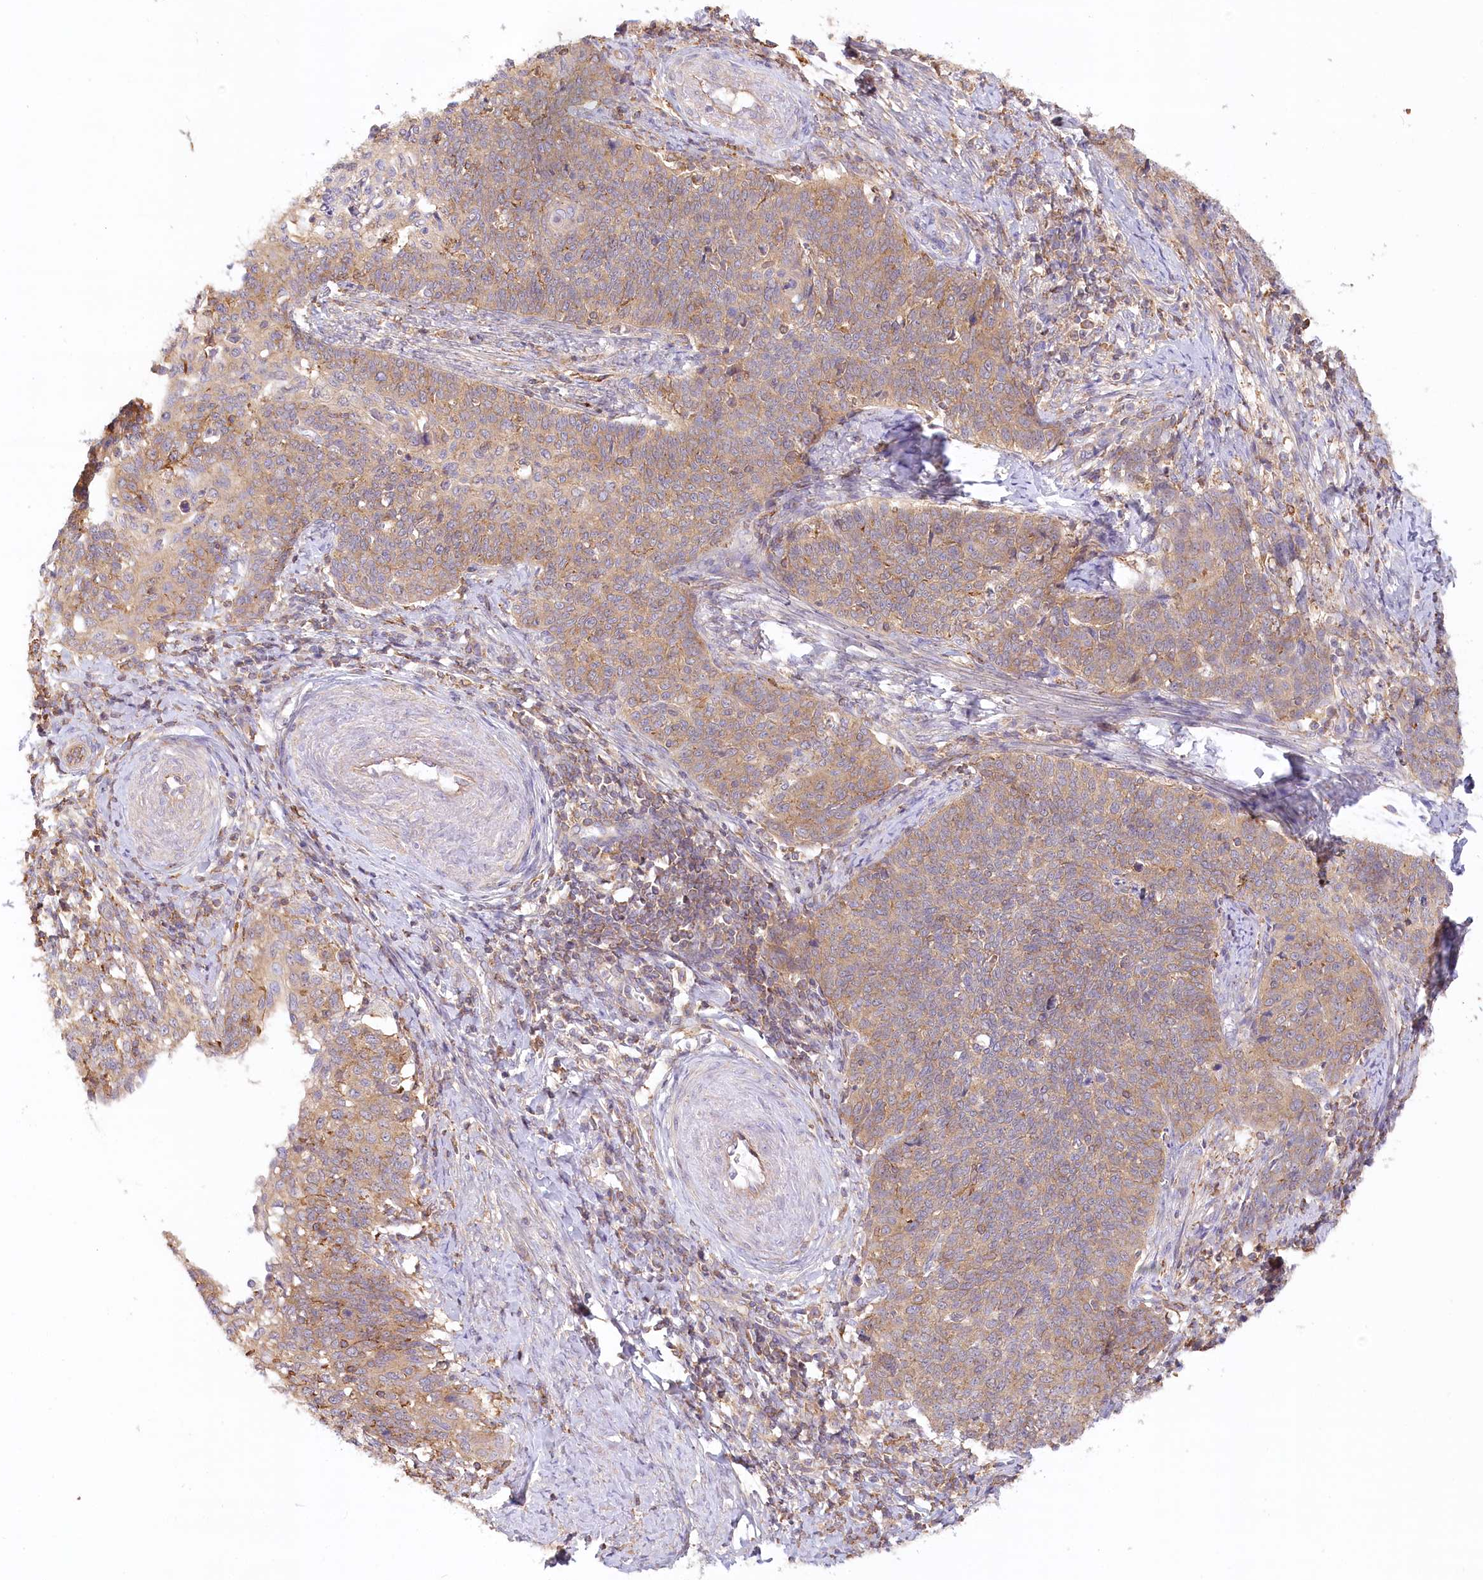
{"staining": {"intensity": "moderate", "quantity": ">75%", "location": "cytoplasmic/membranous"}, "tissue": "cervical cancer", "cell_type": "Tumor cells", "image_type": "cancer", "snomed": [{"axis": "morphology", "description": "Squamous cell carcinoma, NOS"}, {"axis": "topography", "description": "Cervix"}], "caption": "Cervical cancer (squamous cell carcinoma) tissue shows moderate cytoplasmic/membranous positivity in about >75% of tumor cells, visualized by immunohistochemistry. (Brightfield microscopy of DAB IHC at high magnification).", "gene": "UMPS", "patient": {"sex": "female", "age": 39}}